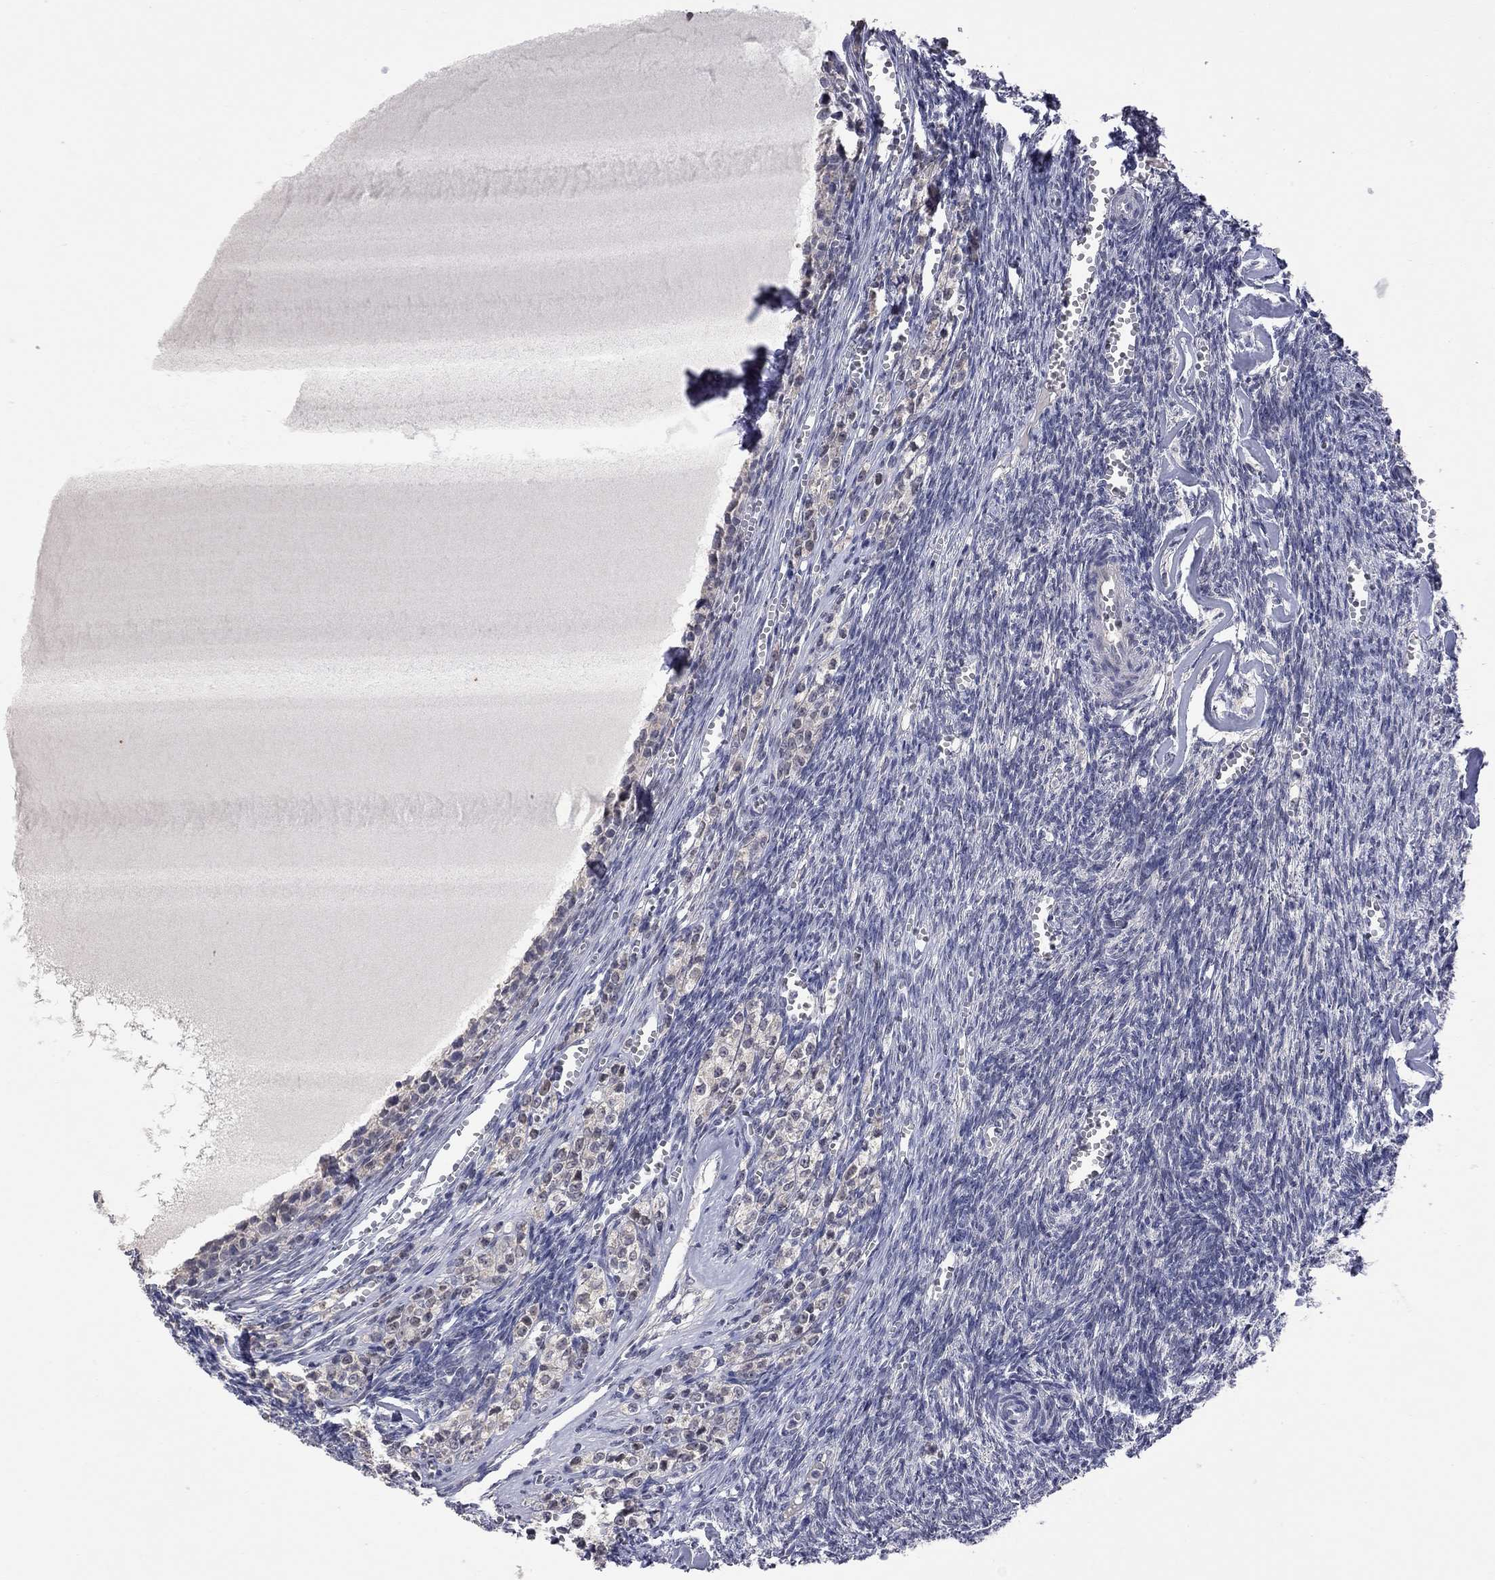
{"staining": {"intensity": "weak", "quantity": "25%-75%", "location": "cytoplasmic/membranous"}, "tissue": "ovary", "cell_type": "Follicle cells", "image_type": "normal", "snomed": [{"axis": "morphology", "description": "Normal tissue, NOS"}, {"axis": "topography", "description": "Ovary"}], "caption": "Approximately 25%-75% of follicle cells in normal human ovary demonstrate weak cytoplasmic/membranous protein staining as visualized by brown immunohistochemical staining.", "gene": "FABP12", "patient": {"sex": "female", "age": 43}}